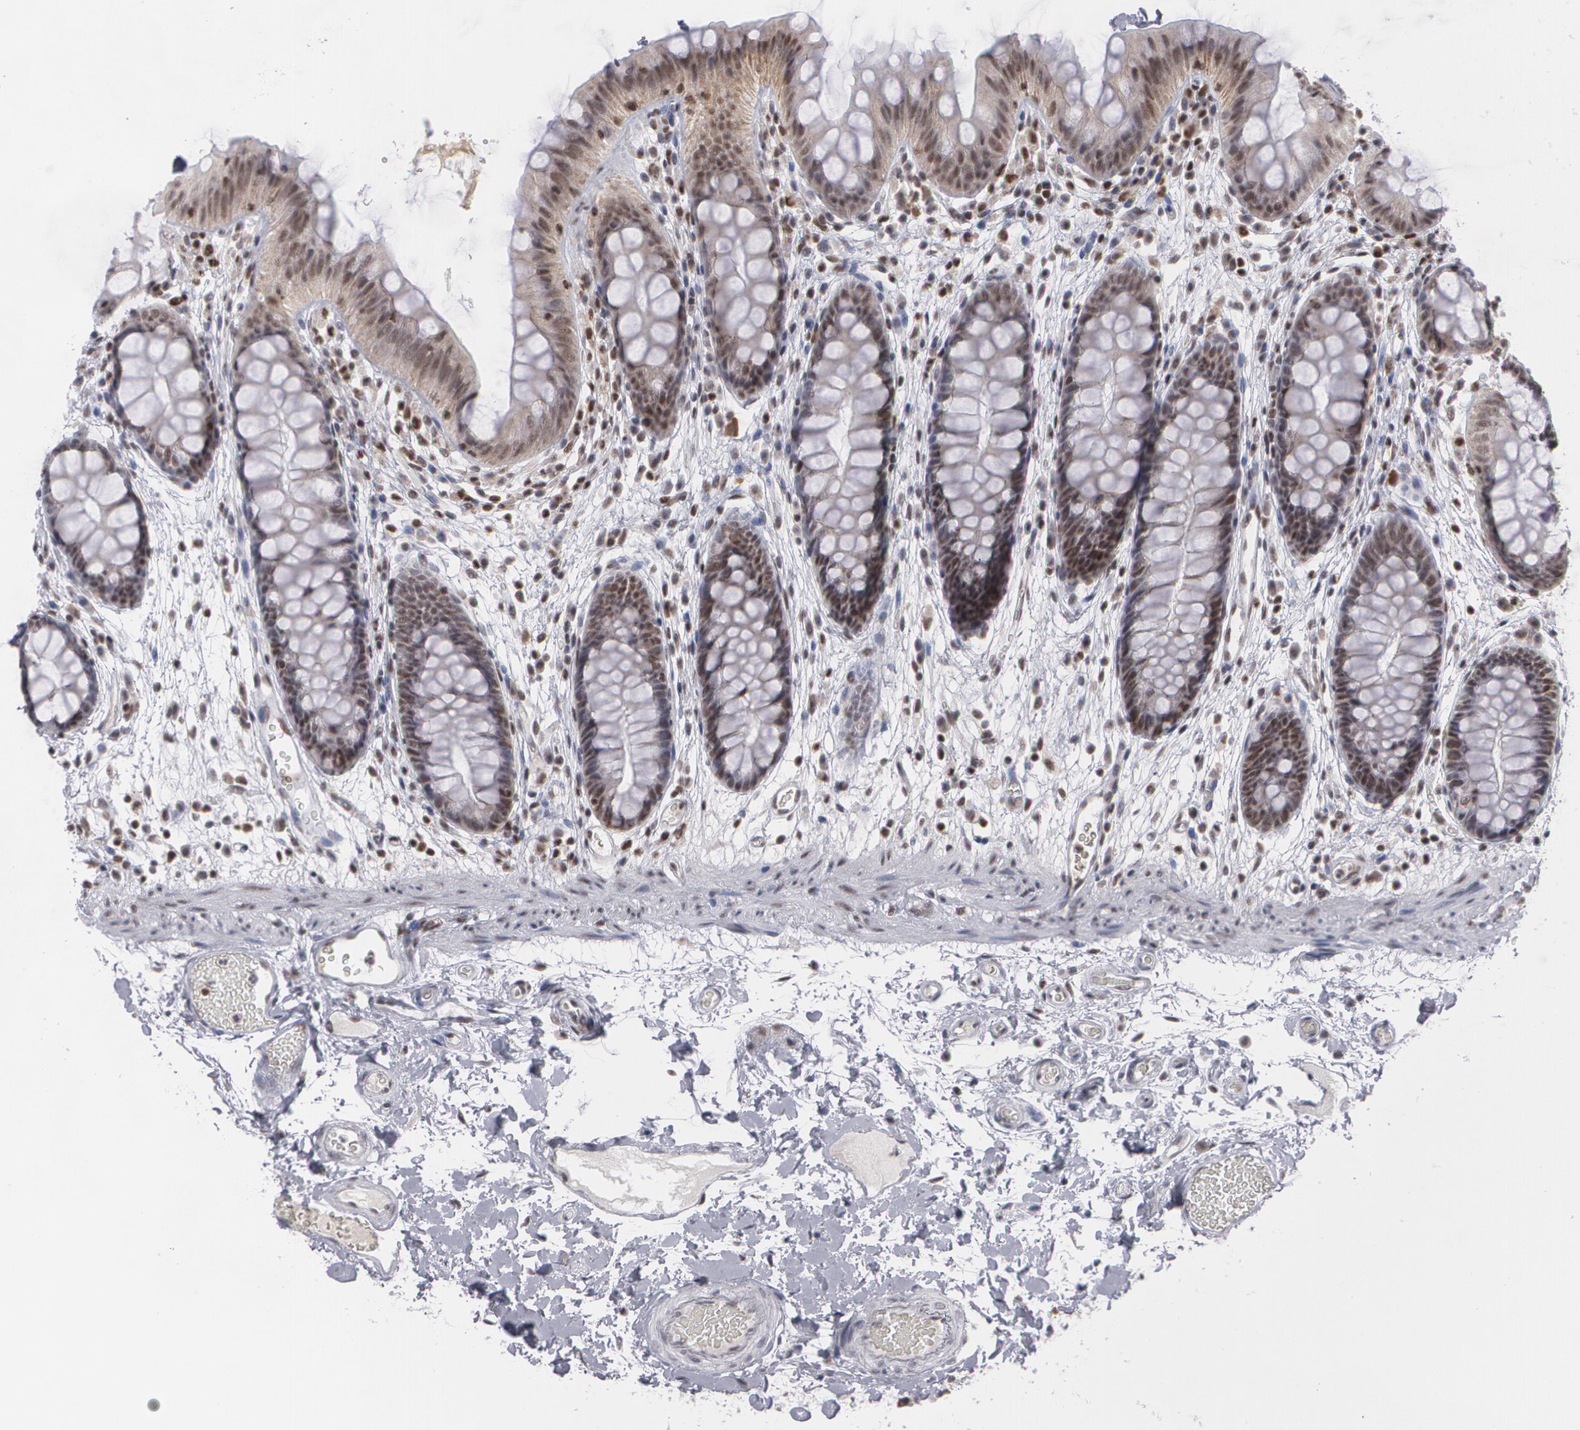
{"staining": {"intensity": "weak", "quantity": "25%-75%", "location": "nuclear"}, "tissue": "colon", "cell_type": "Endothelial cells", "image_type": "normal", "snomed": [{"axis": "morphology", "description": "Normal tissue, NOS"}, {"axis": "topography", "description": "Smooth muscle"}, {"axis": "topography", "description": "Colon"}], "caption": "An immunohistochemistry micrograph of benign tissue is shown. Protein staining in brown shows weak nuclear positivity in colon within endothelial cells.", "gene": "MCL1", "patient": {"sex": "male", "age": 67}}